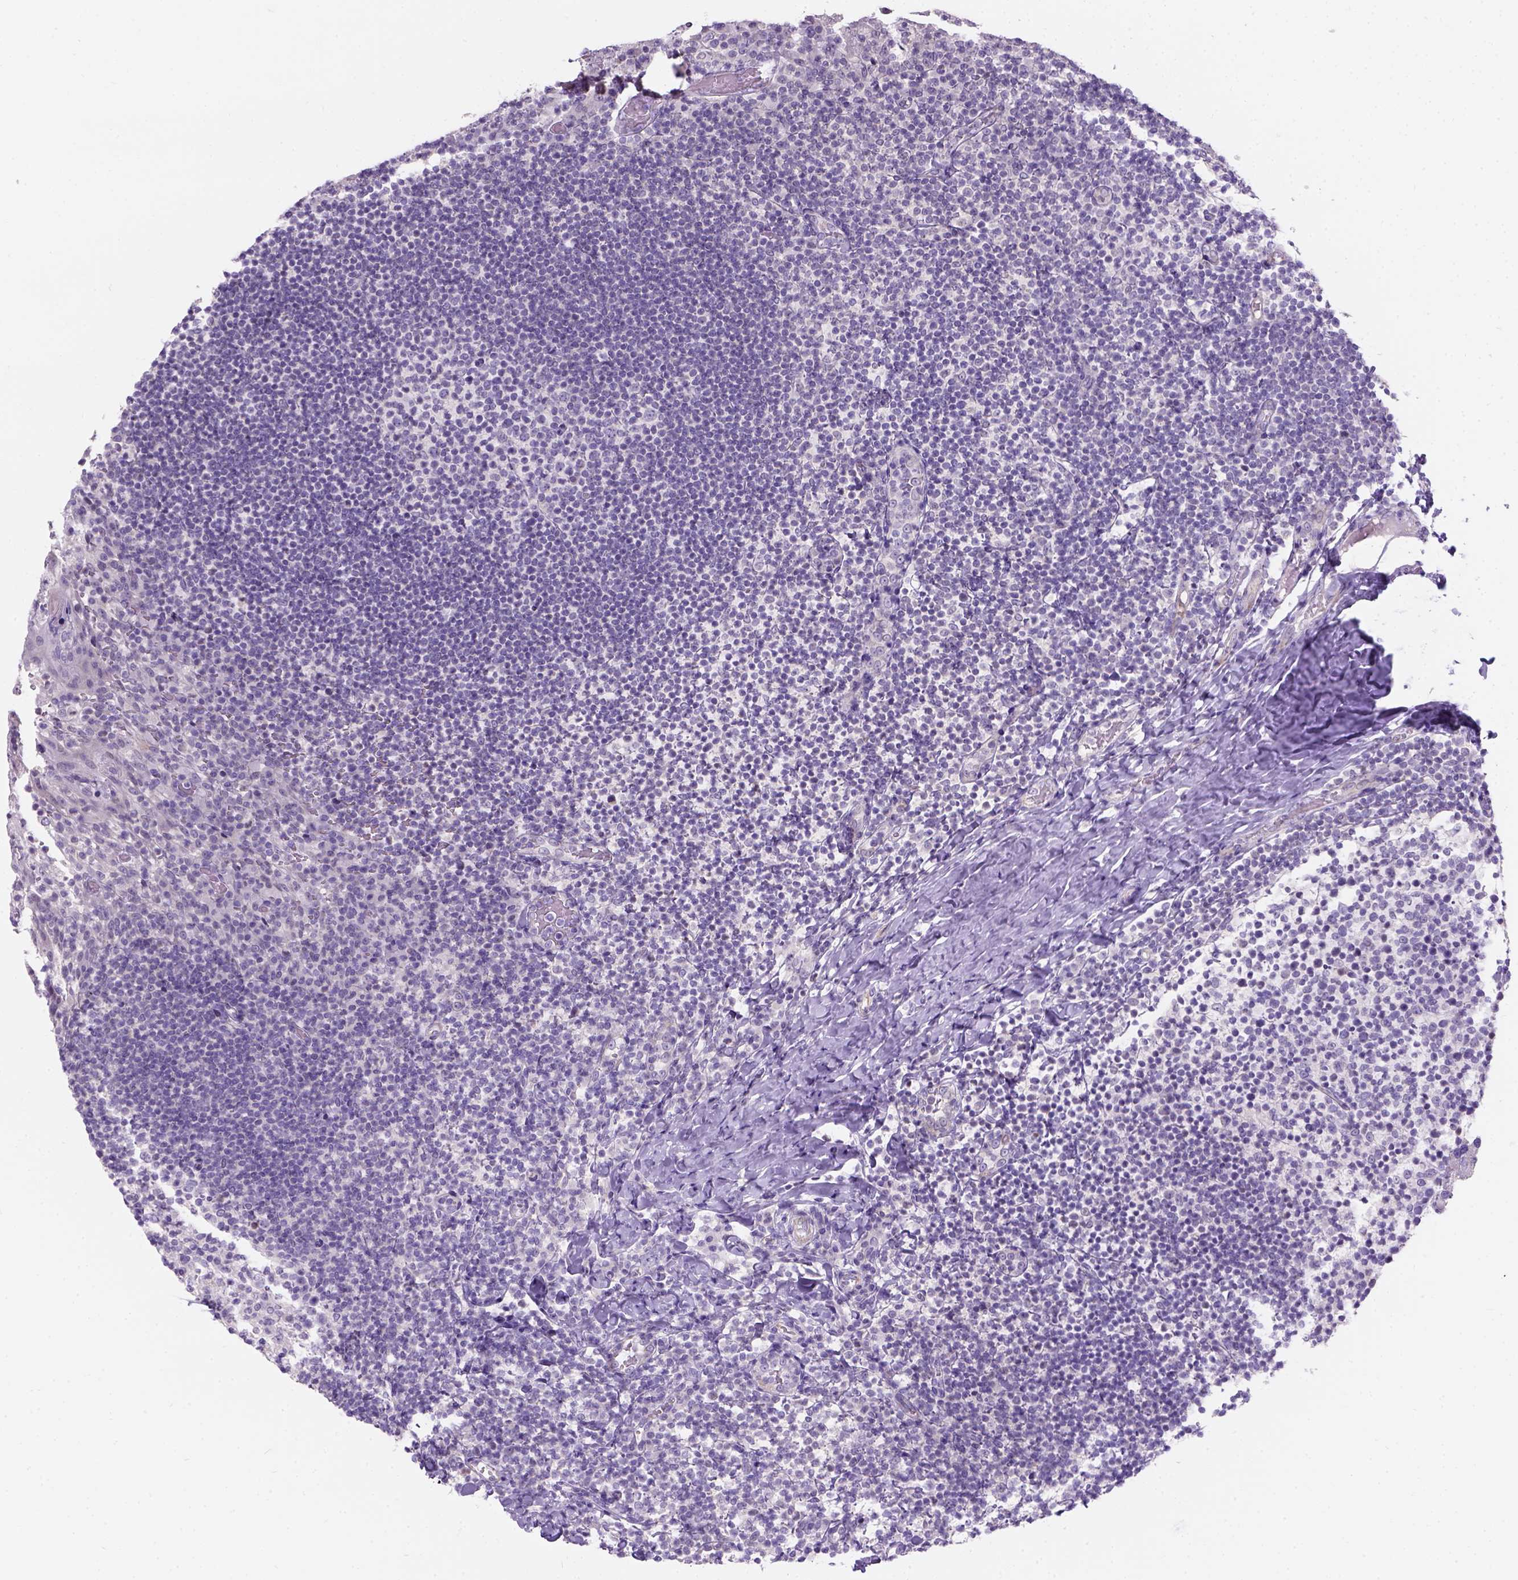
{"staining": {"intensity": "negative", "quantity": "none", "location": "none"}, "tissue": "tonsil", "cell_type": "Germinal center cells", "image_type": "normal", "snomed": [{"axis": "morphology", "description": "Normal tissue, NOS"}, {"axis": "topography", "description": "Tonsil"}], "caption": "A high-resolution photomicrograph shows immunohistochemistry staining of normal tonsil, which reveals no significant positivity in germinal center cells.", "gene": "C20orf144", "patient": {"sex": "female", "age": 10}}